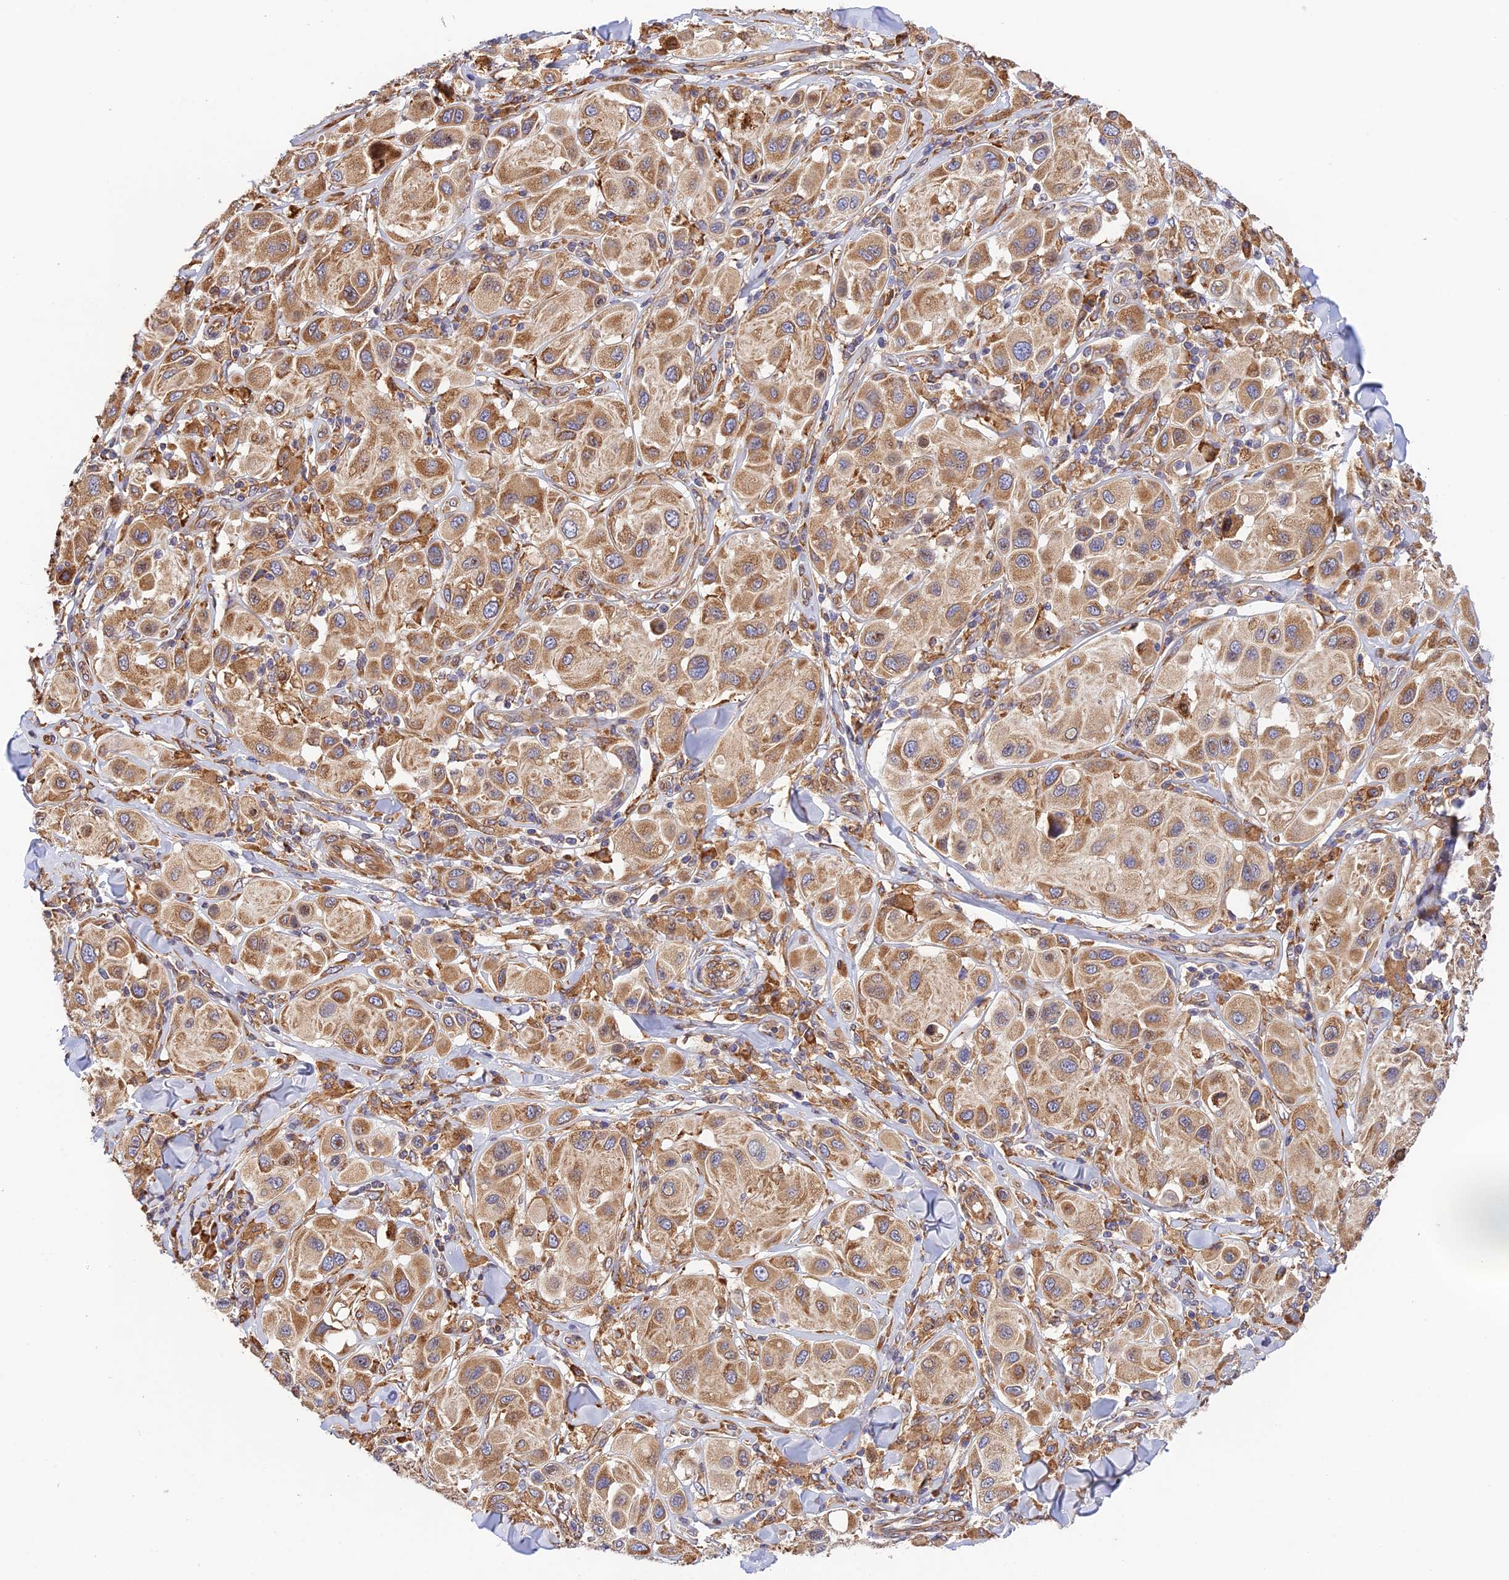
{"staining": {"intensity": "moderate", "quantity": ">75%", "location": "cytoplasmic/membranous"}, "tissue": "melanoma", "cell_type": "Tumor cells", "image_type": "cancer", "snomed": [{"axis": "morphology", "description": "Malignant melanoma, Metastatic site"}, {"axis": "topography", "description": "Skin"}], "caption": "High-magnification brightfield microscopy of malignant melanoma (metastatic site) stained with DAB (3,3'-diaminobenzidine) (brown) and counterstained with hematoxylin (blue). tumor cells exhibit moderate cytoplasmic/membranous expression is seen in about>75% of cells.", "gene": "RPL5", "patient": {"sex": "male", "age": 41}}